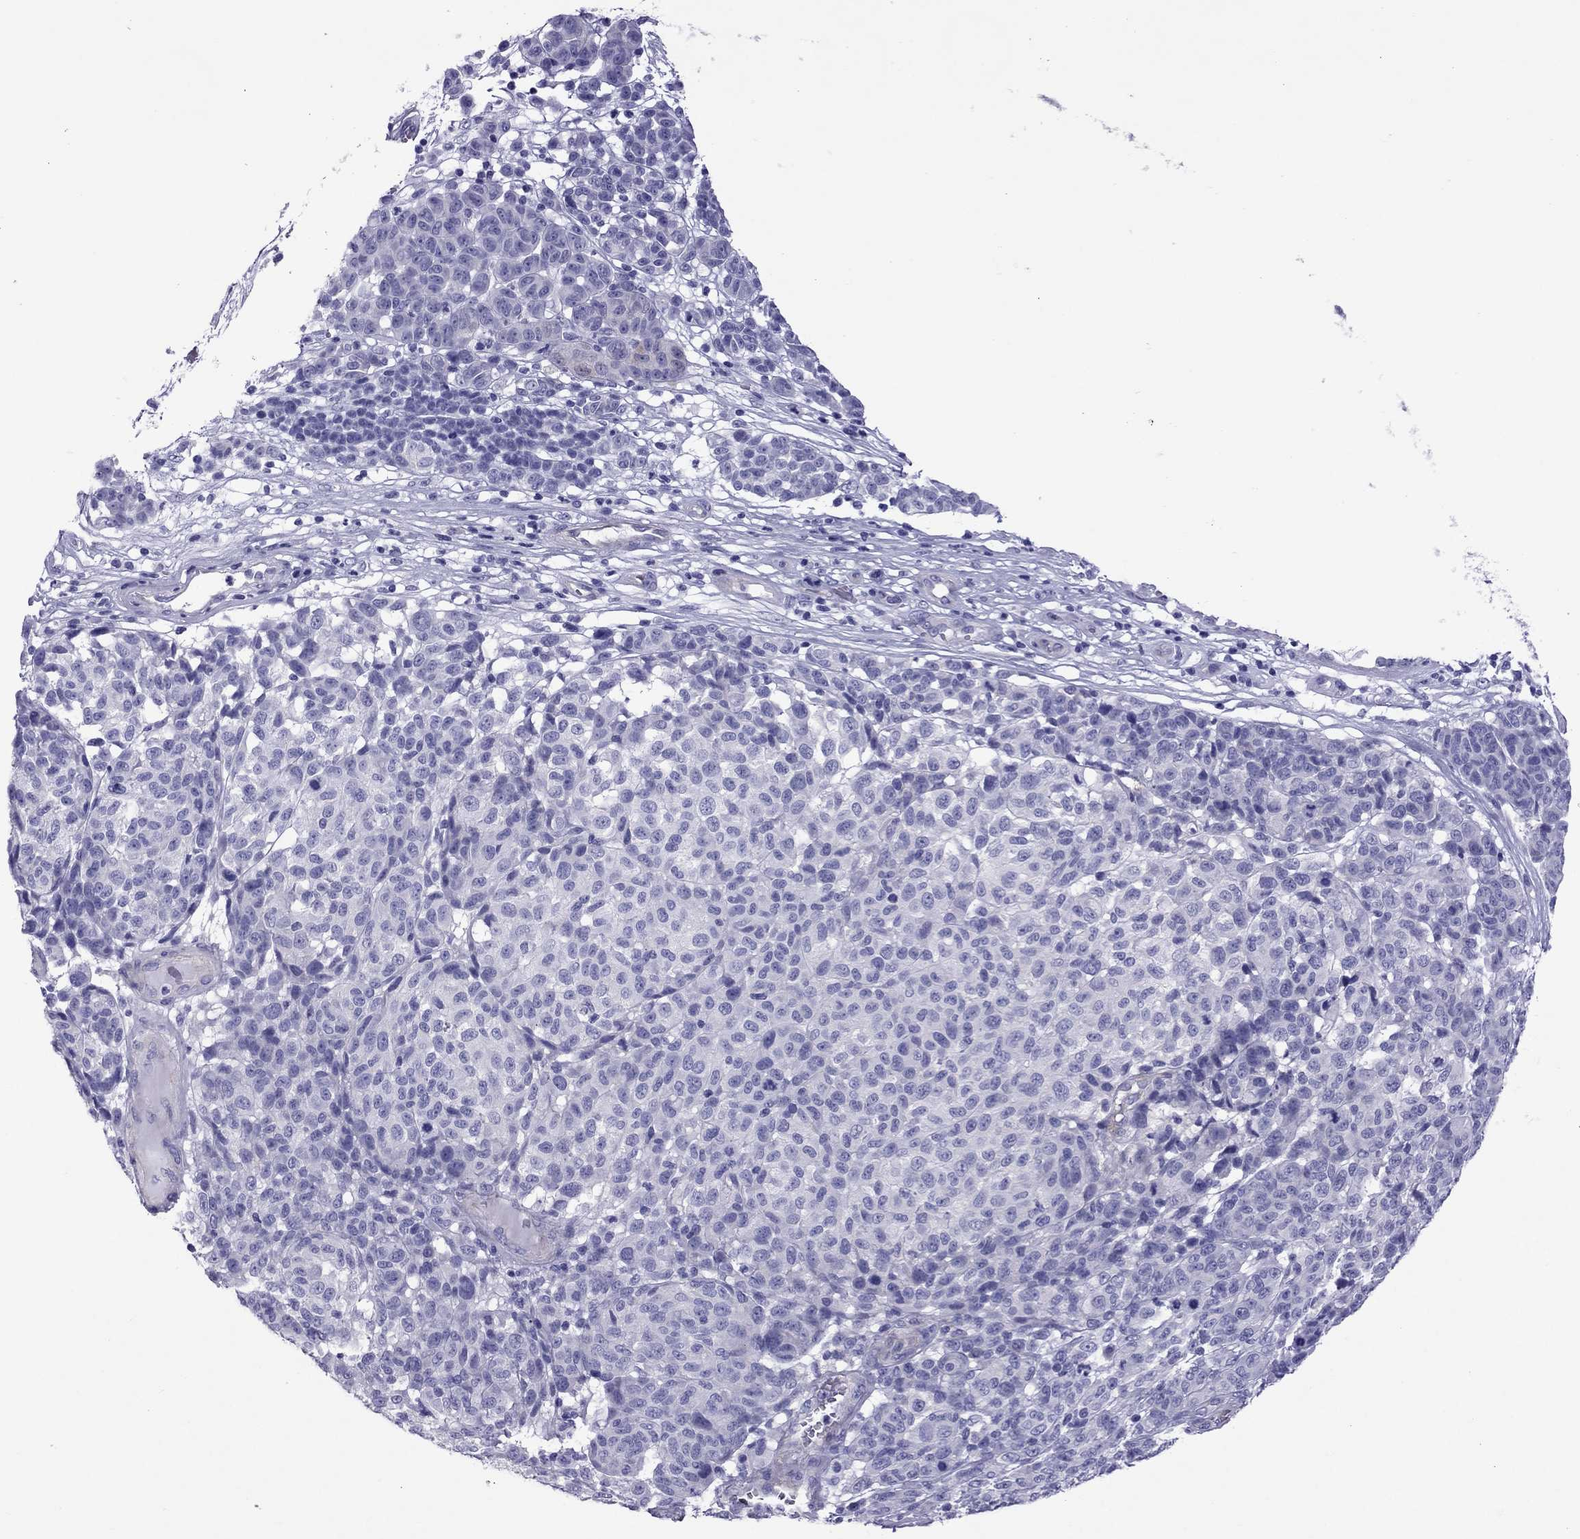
{"staining": {"intensity": "negative", "quantity": "none", "location": "none"}, "tissue": "melanoma", "cell_type": "Tumor cells", "image_type": "cancer", "snomed": [{"axis": "morphology", "description": "Malignant melanoma, NOS"}, {"axis": "topography", "description": "Skin"}], "caption": "The photomicrograph reveals no staining of tumor cells in malignant melanoma. The staining is performed using DAB (3,3'-diaminobenzidine) brown chromogen with nuclei counter-stained in using hematoxylin.", "gene": "MYL11", "patient": {"sex": "male", "age": 59}}